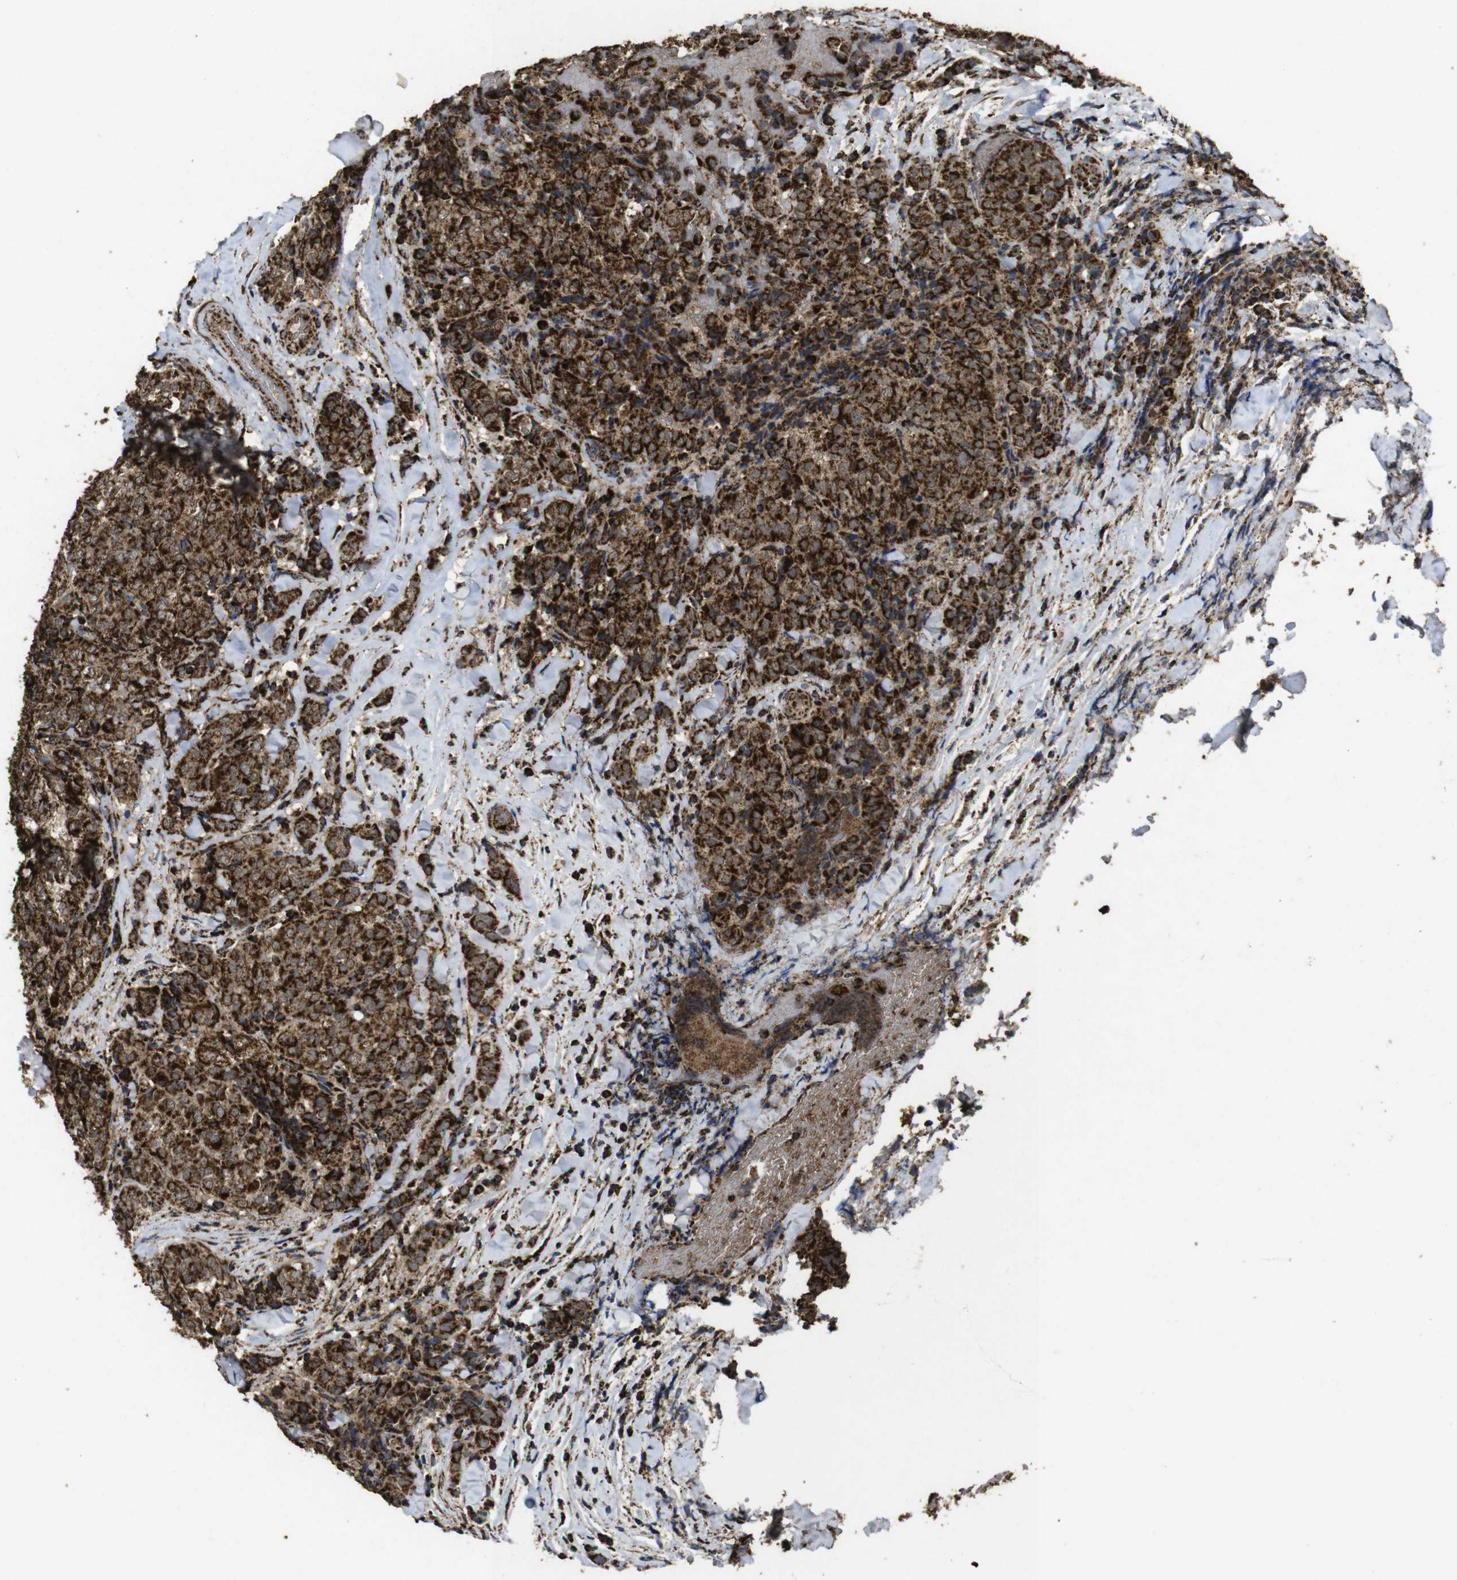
{"staining": {"intensity": "strong", "quantity": ">75%", "location": "cytoplasmic/membranous"}, "tissue": "thyroid cancer", "cell_type": "Tumor cells", "image_type": "cancer", "snomed": [{"axis": "morphology", "description": "Normal tissue, NOS"}, {"axis": "morphology", "description": "Papillary adenocarcinoma, NOS"}, {"axis": "topography", "description": "Thyroid gland"}], "caption": "Tumor cells show high levels of strong cytoplasmic/membranous expression in about >75% of cells in thyroid cancer.", "gene": "ATP5F1A", "patient": {"sex": "female", "age": 30}}